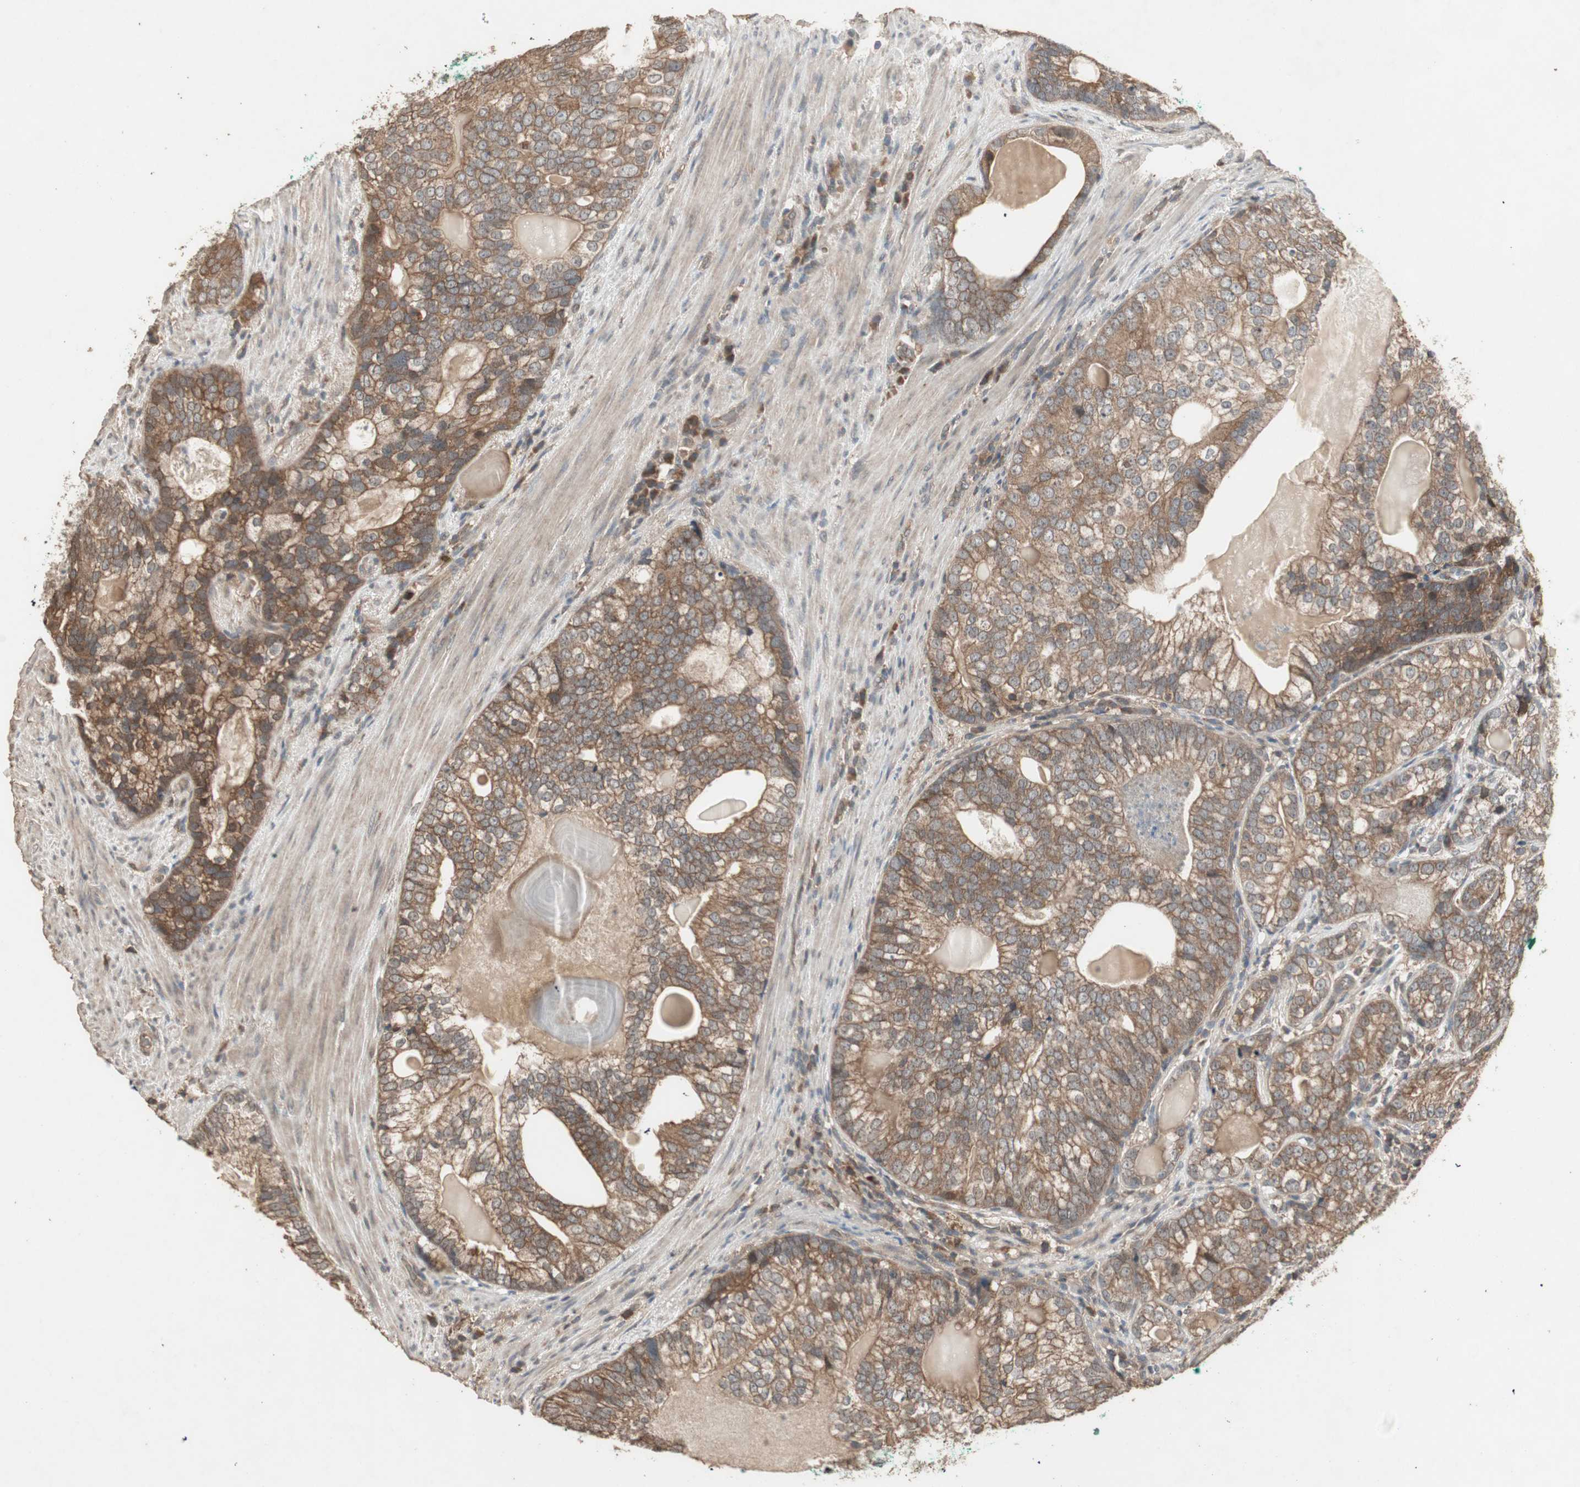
{"staining": {"intensity": "moderate", "quantity": ">75%", "location": "cytoplasmic/membranous"}, "tissue": "prostate cancer", "cell_type": "Tumor cells", "image_type": "cancer", "snomed": [{"axis": "morphology", "description": "Adenocarcinoma, High grade"}, {"axis": "topography", "description": "Prostate"}], "caption": "This is a micrograph of immunohistochemistry staining of prostate cancer (high-grade adenocarcinoma), which shows moderate staining in the cytoplasmic/membranous of tumor cells.", "gene": "UBAC1", "patient": {"sex": "male", "age": 66}}